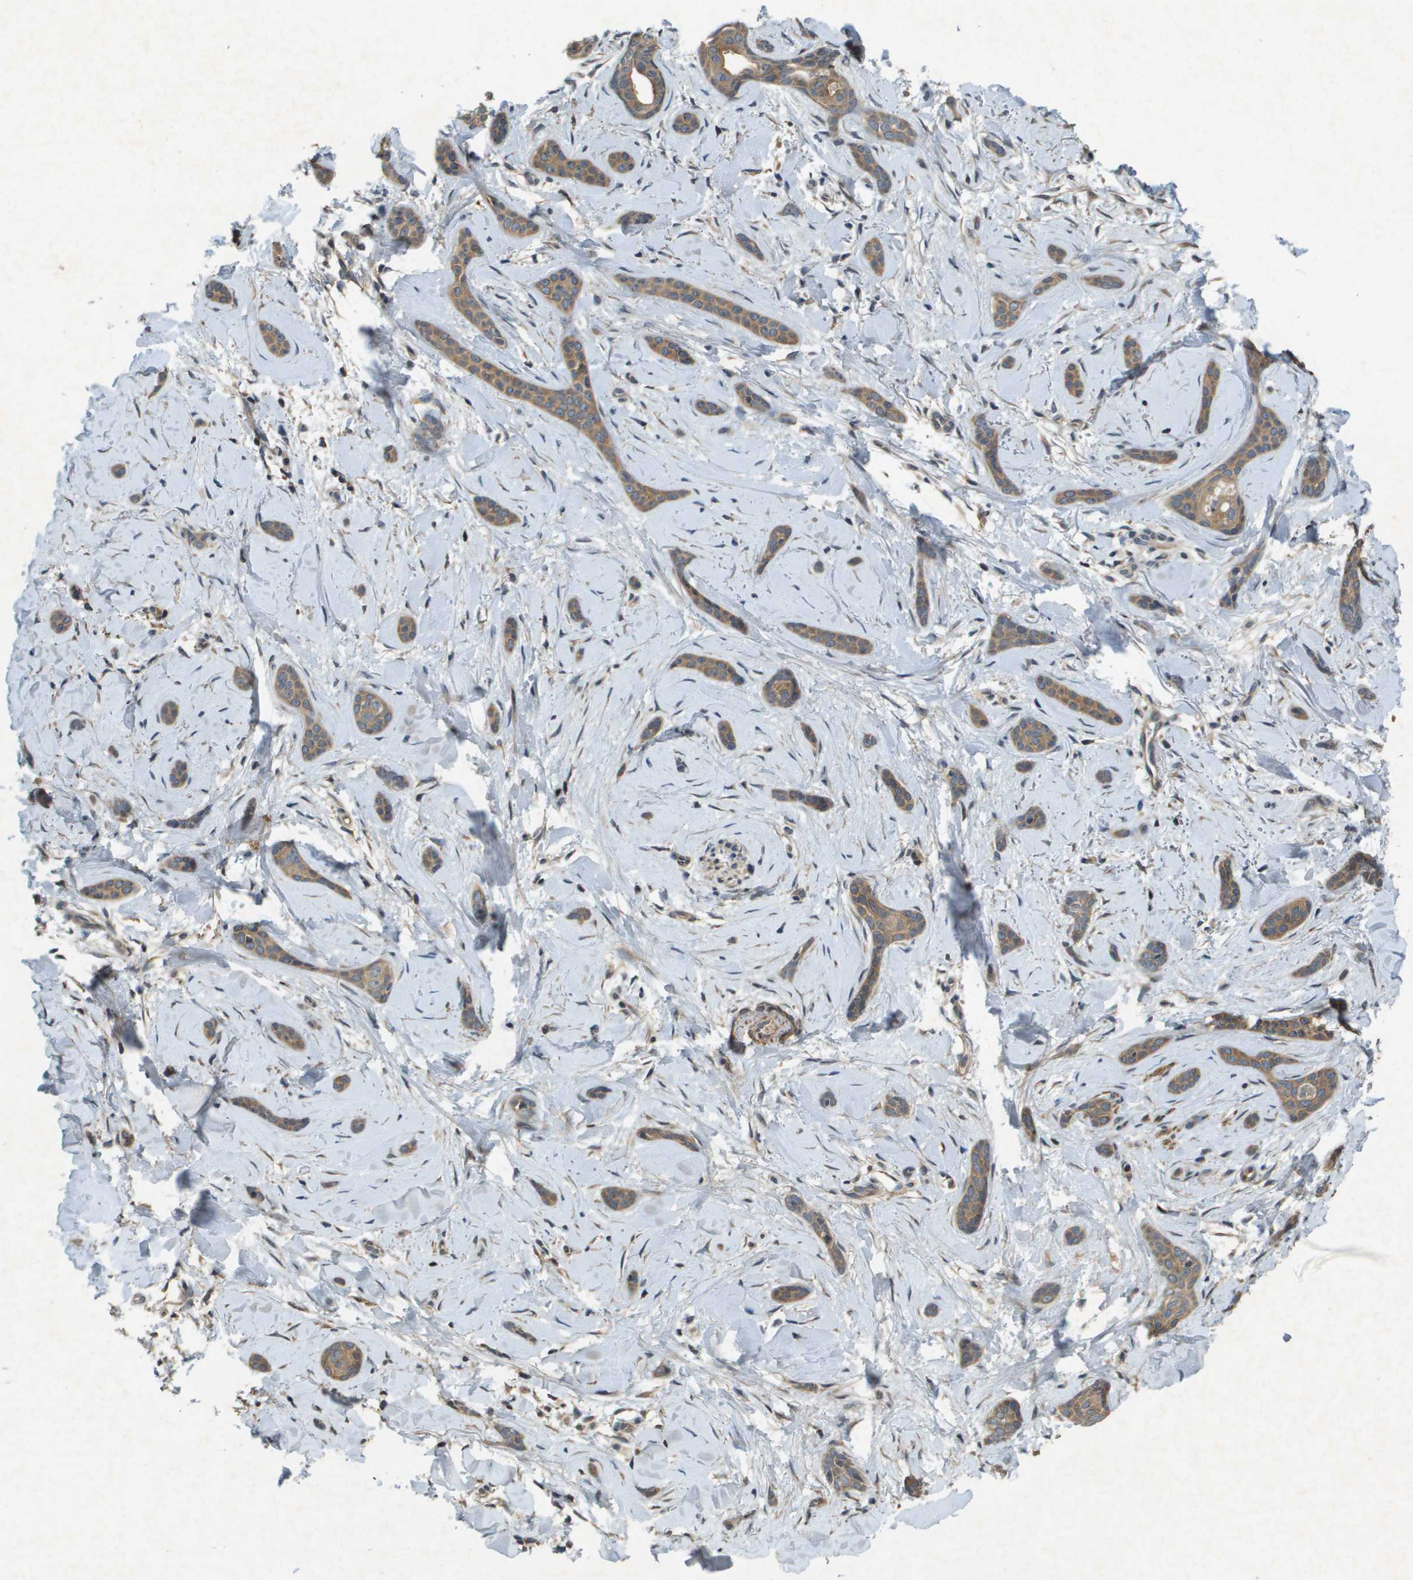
{"staining": {"intensity": "moderate", "quantity": ">75%", "location": "cytoplasmic/membranous"}, "tissue": "skin cancer", "cell_type": "Tumor cells", "image_type": "cancer", "snomed": [{"axis": "morphology", "description": "Basal cell carcinoma"}, {"axis": "morphology", "description": "Adnexal tumor, benign"}, {"axis": "topography", "description": "Skin"}], "caption": "The histopathology image displays staining of skin basal cell carcinoma, revealing moderate cytoplasmic/membranous protein expression (brown color) within tumor cells.", "gene": "CDKN2C", "patient": {"sex": "female", "age": 42}}